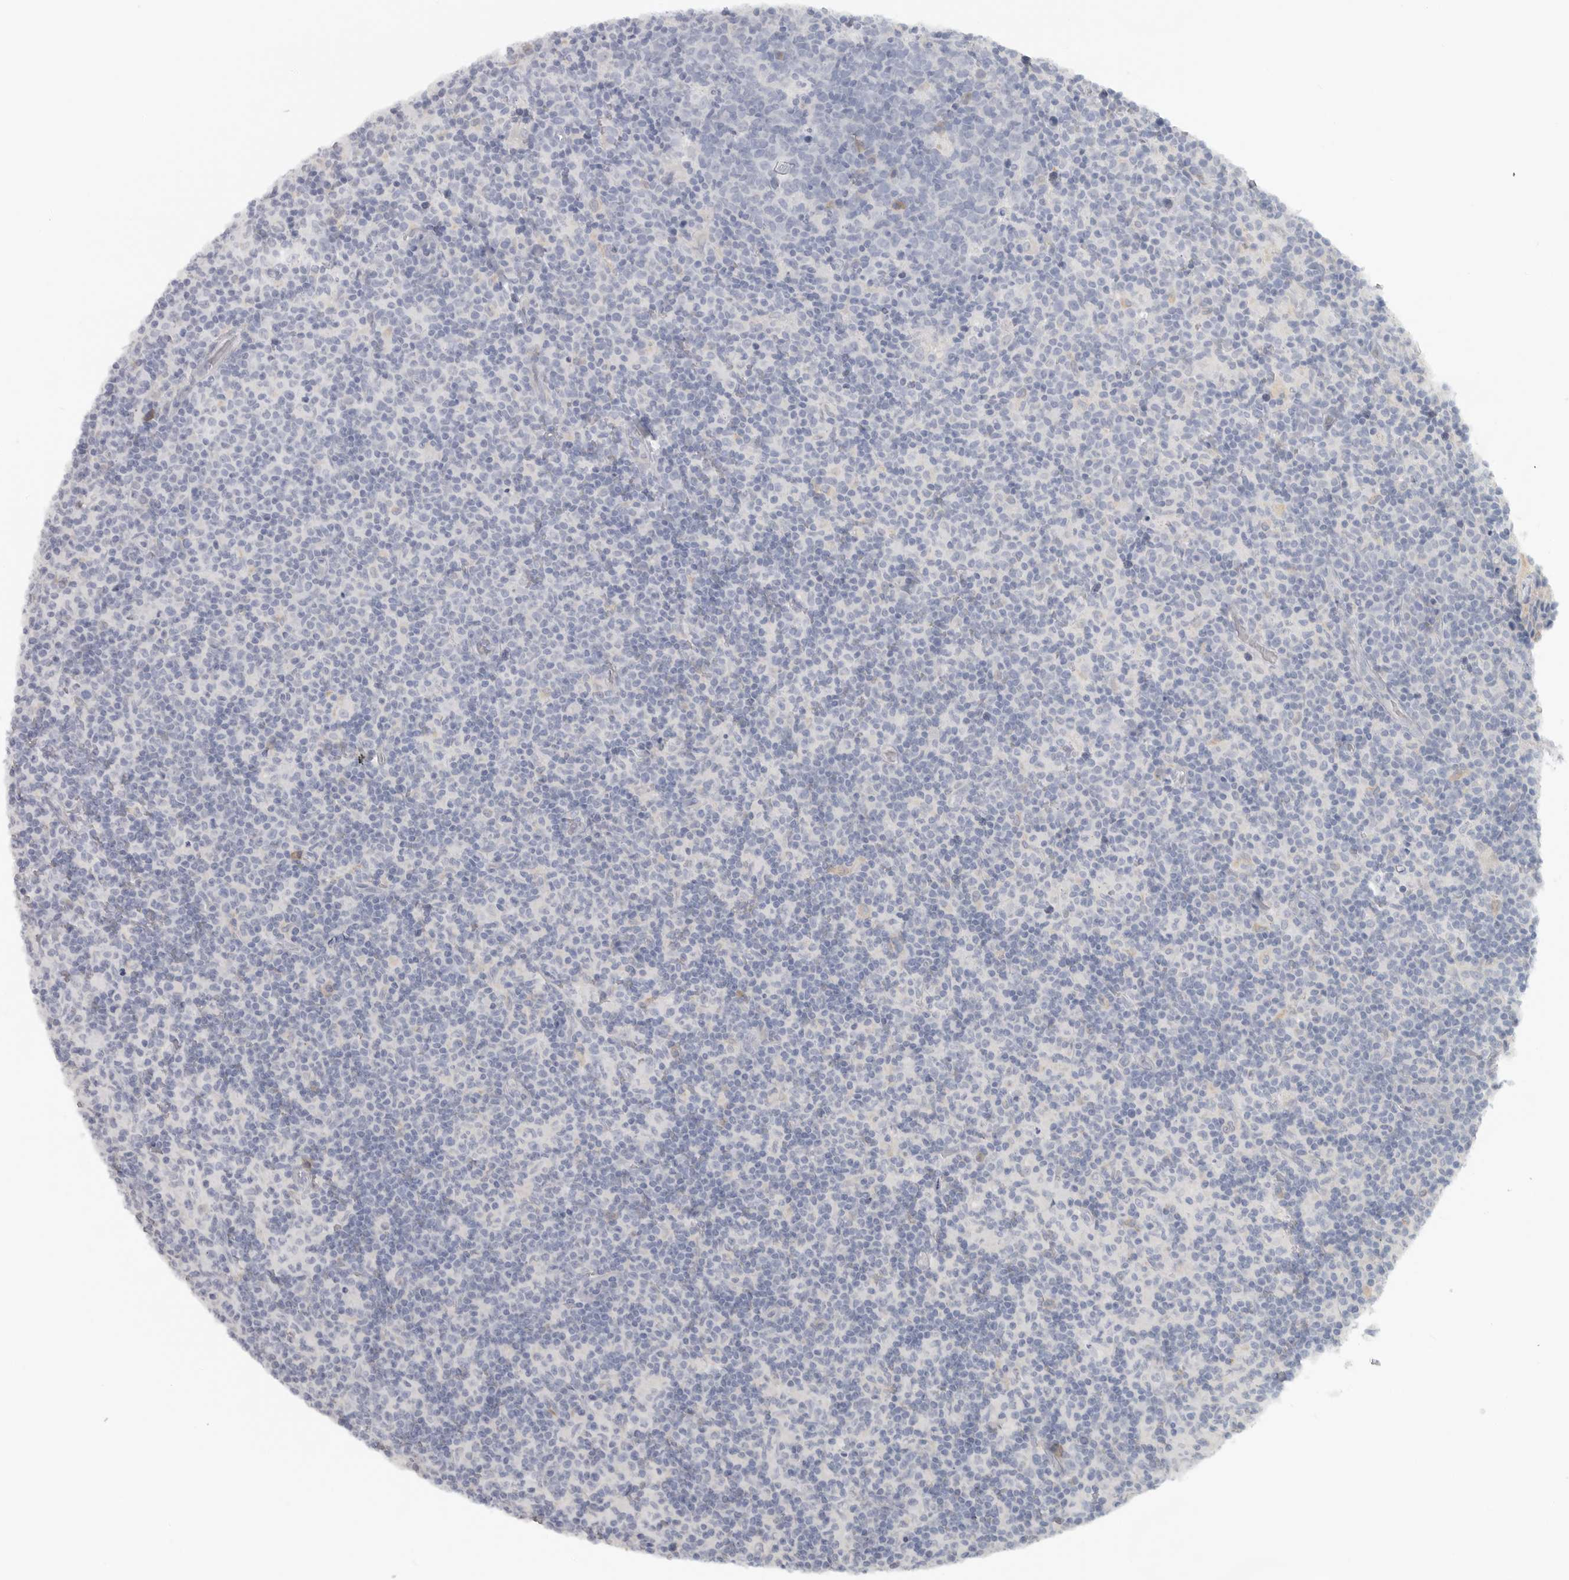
{"staining": {"intensity": "negative", "quantity": "none", "location": "none"}, "tissue": "lymph node", "cell_type": "Germinal center cells", "image_type": "normal", "snomed": [{"axis": "morphology", "description": "Normal tissue, NOS"}, {"axis": "morphology", "description": "Inflammation, NOS"}, {"axis": "topography", "description": "Lymph node"}], "caption": "Germinal center cells show no significant protein expression in normal lymph node. The staining was performed using DAB to visualize the protein expression in brown, while the nuclei were stained in blue with hematoxylin (Magnification: 20x).", "gene": "PAM", "patient": {"sex": "male", "age": 55}}